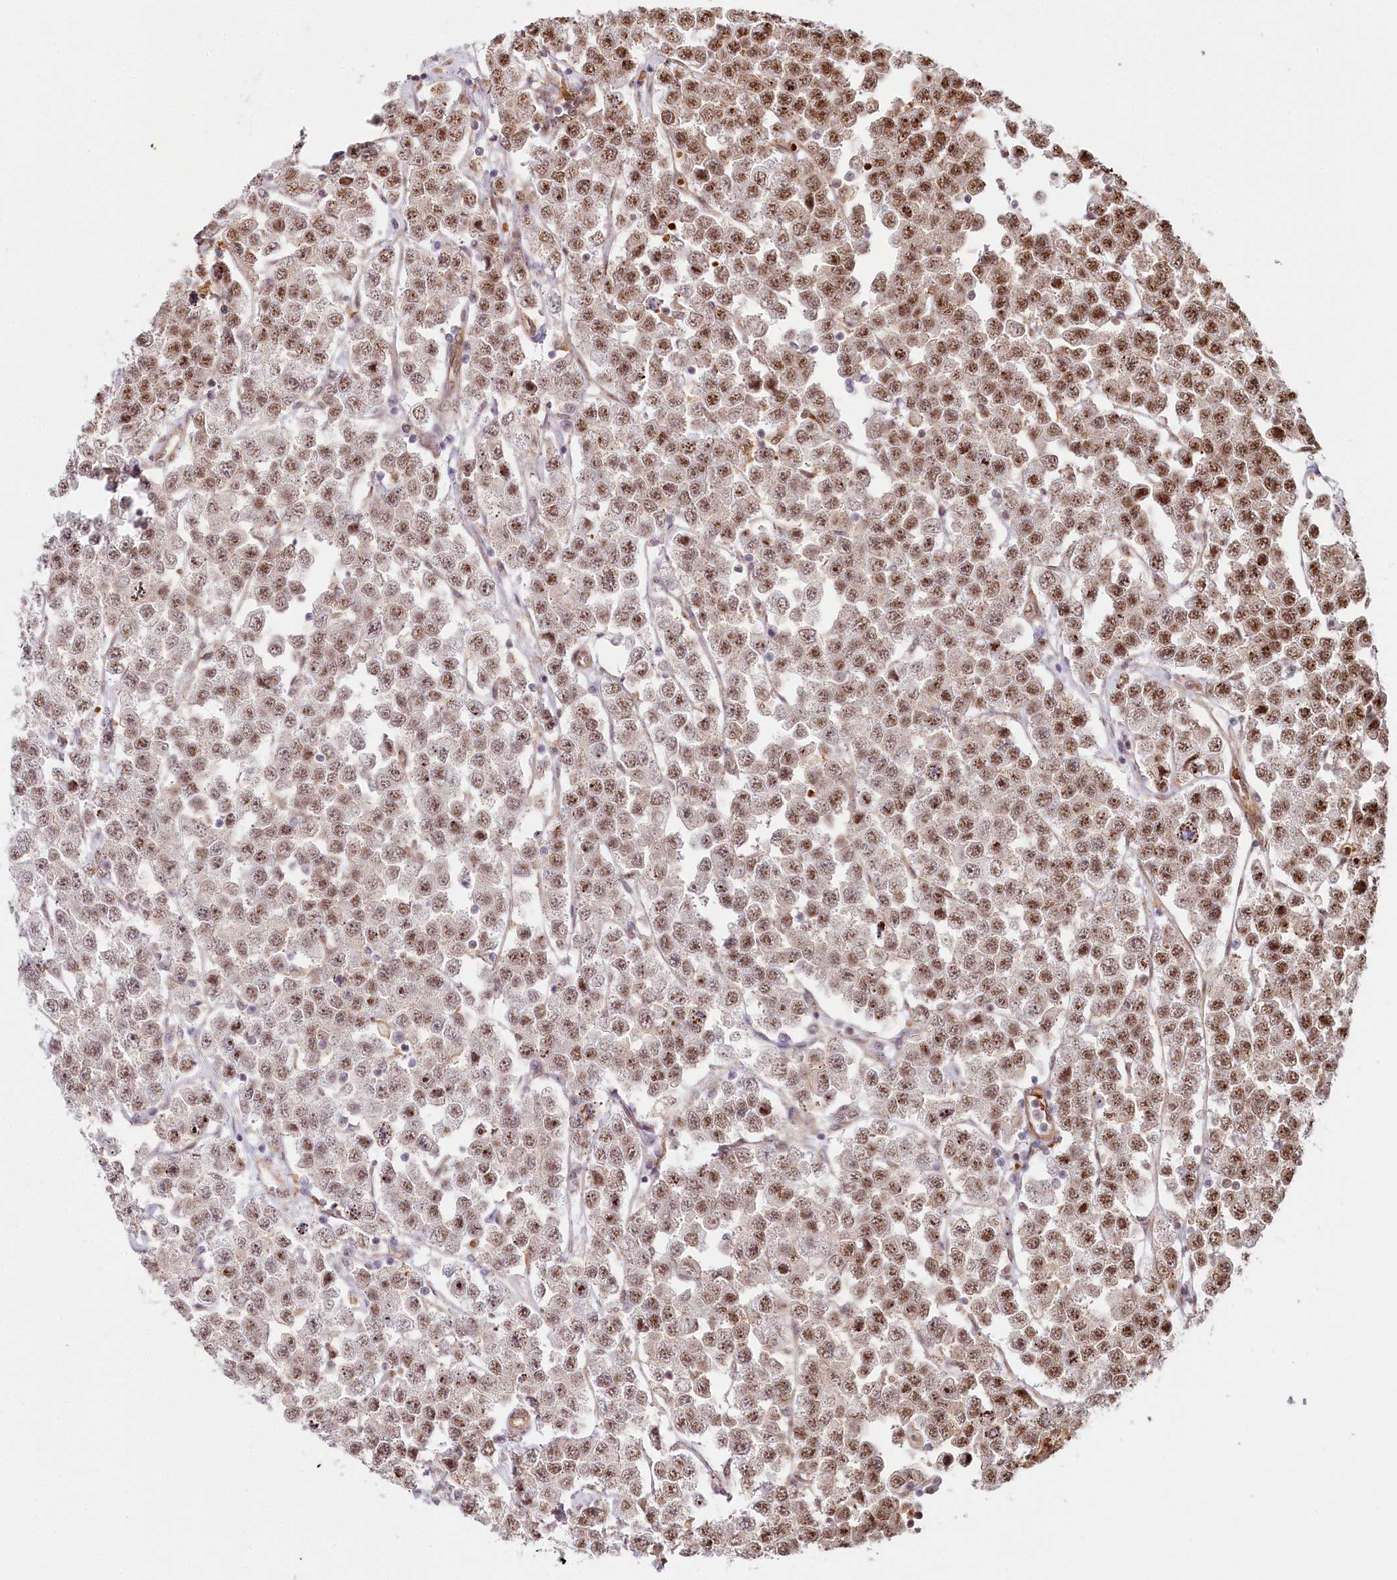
{"staining": {"intensity": "moderate", "quantity": ">75%", "location": "nuclear"}, "tissue": "testis cancer", "cell_type": "Tumor cells", "image_type": "cancer", "snomed": [{"axis": "morphology", "description": "Seminoma, NOS"}, {"axis": "topography", "description": "Testis"}], "caption": "There is medium levels of moderate nuclear staining in tumor cells of seminoma (testis), as demonstrated by immunohistochemical staining (brown color).", "gene": "TUBGCP2", "patient": {"sex": "male", "age": 28}}